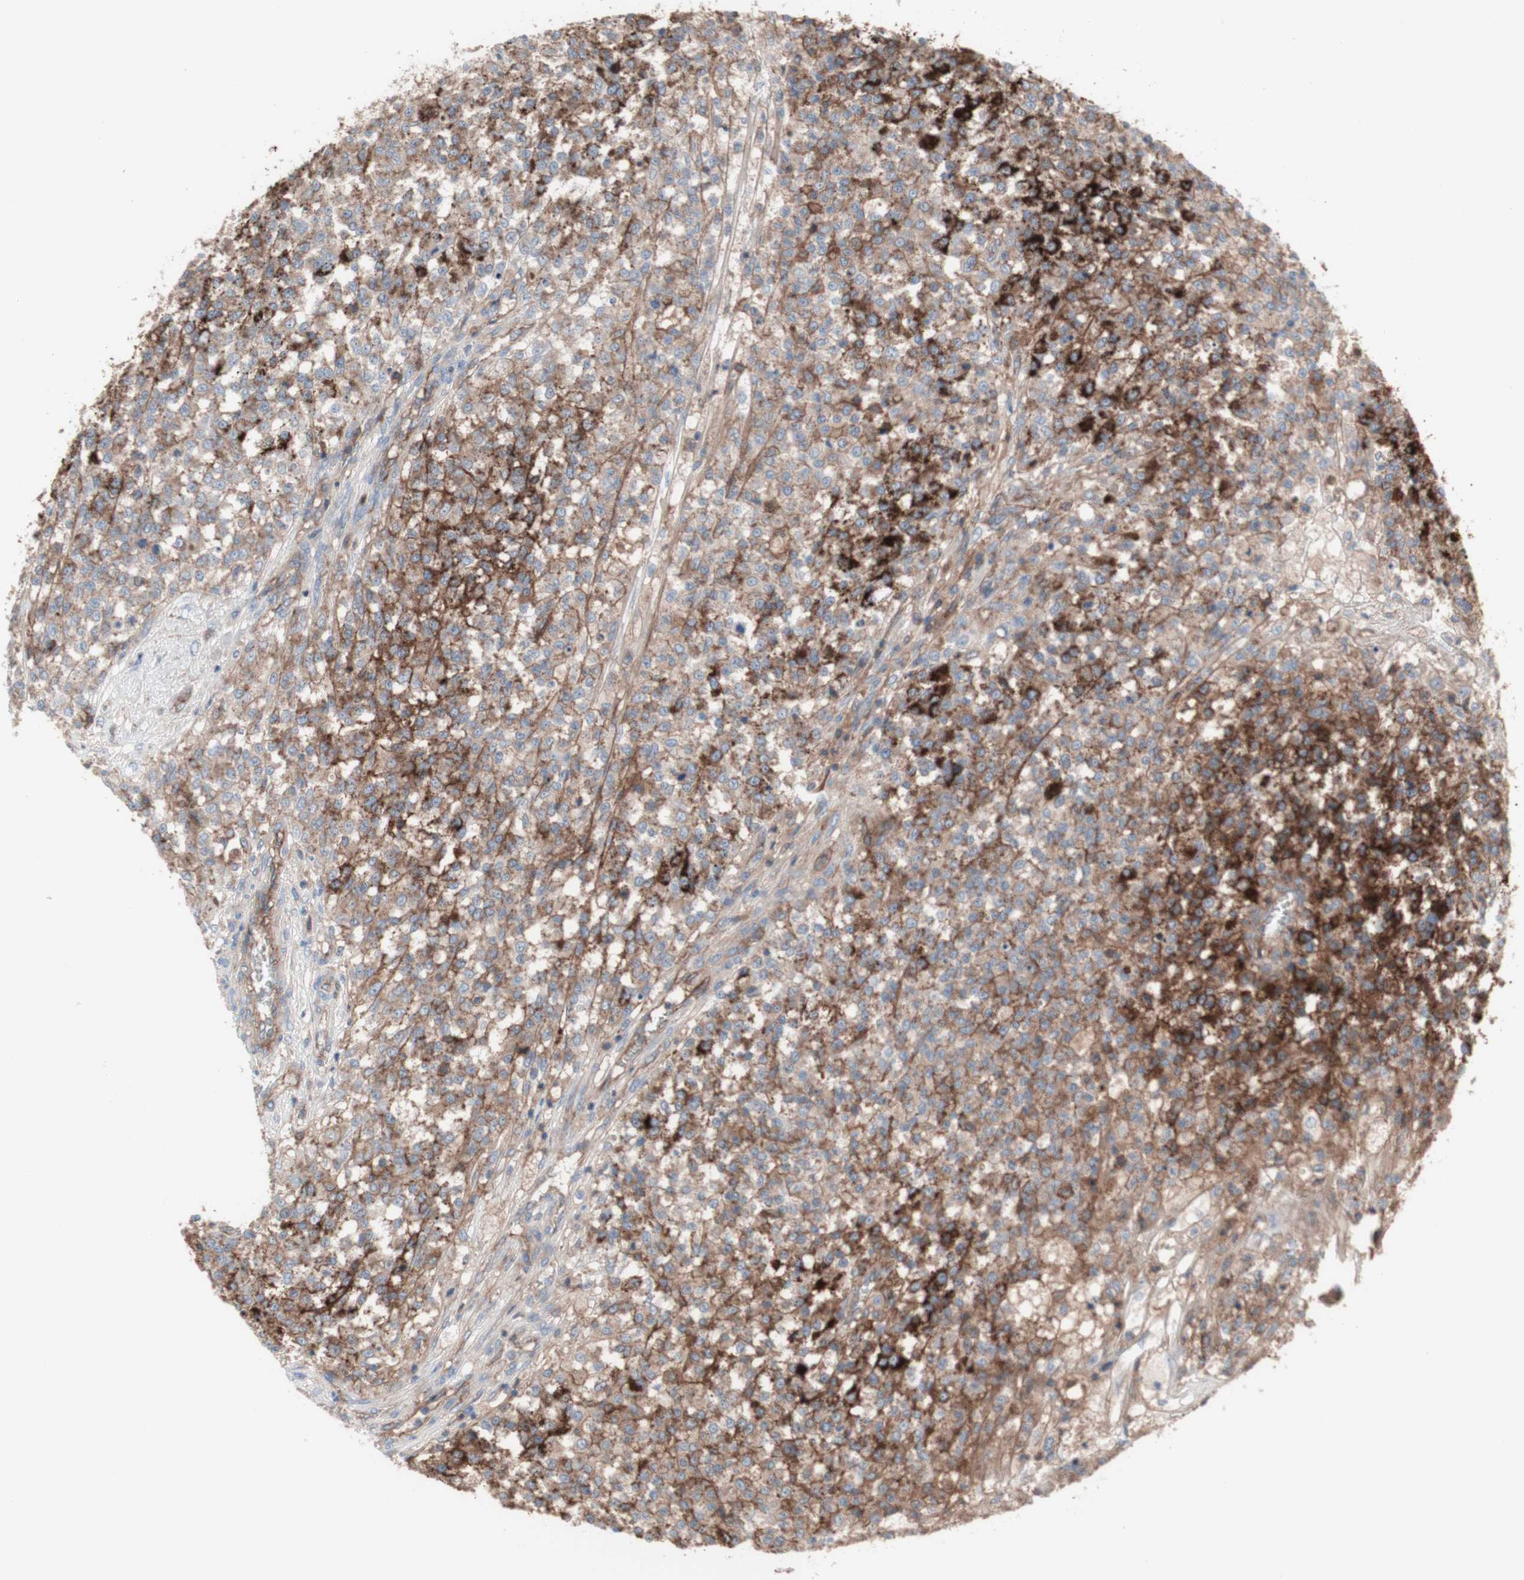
{"staining": {"intensity": "strong", "quantity": ">75%", "location": "cytoplasmic/membranous"}, "tissue": "testis cancer", "cell_type": "Tumor cells", "image_type": "cancer", "snomed": [{"axis": "morphology", "description": "Seminoma, NOS"}, {"axis": "topography", "description": "Testis"}], "caption": "This micrograph reveals immunohistochemistry (IHC) staining of testis seminoma, with high strong cytoplasmic/membranous staining in about >75% of tumor cells.", "gene": "CD46", "patient": {"sex": "male", "age": 59}}